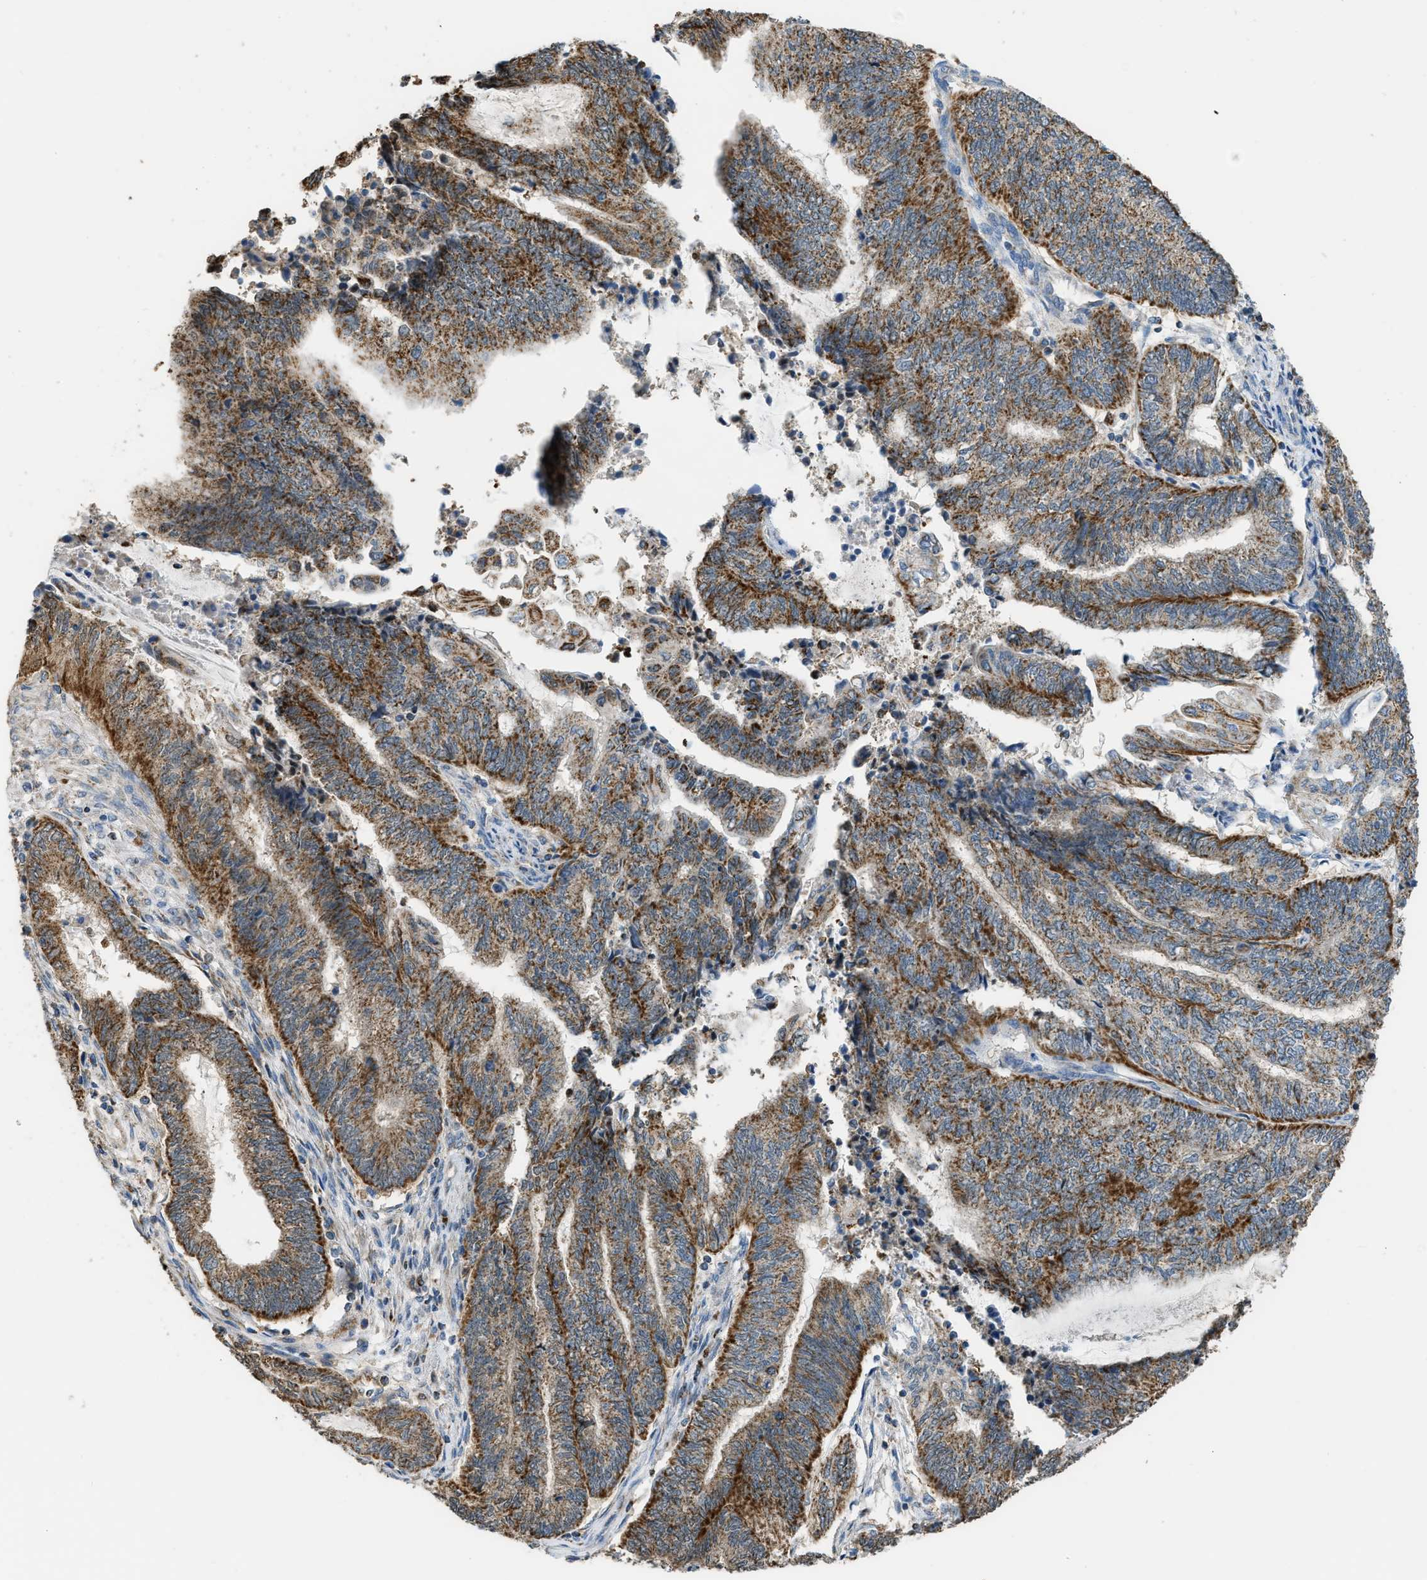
{"staining": {"intensity": "moderate", "quantity": ">75%", "location": "cytoplasmic/membranous"}, "tissue": "endometrial cancer", "cell_type": "Tumor cells", "image_type": "cancer", "snomed": [{"axis": "morphology", "description": "Adenocarcinoma, NOS"}, {"axis": "topography", "description": "Uterus"}, {"axis": "topography", "description": "Endometrium"}], "caption": "This is a photomicrograph of immunohistochemistry (IHC) staining of endometrial cancer, which shows moderate expression in the cytoplasmic/membranous of tumor cells.", "gene": "ETFB", "patient": {"sex": "female", "age": 70}}